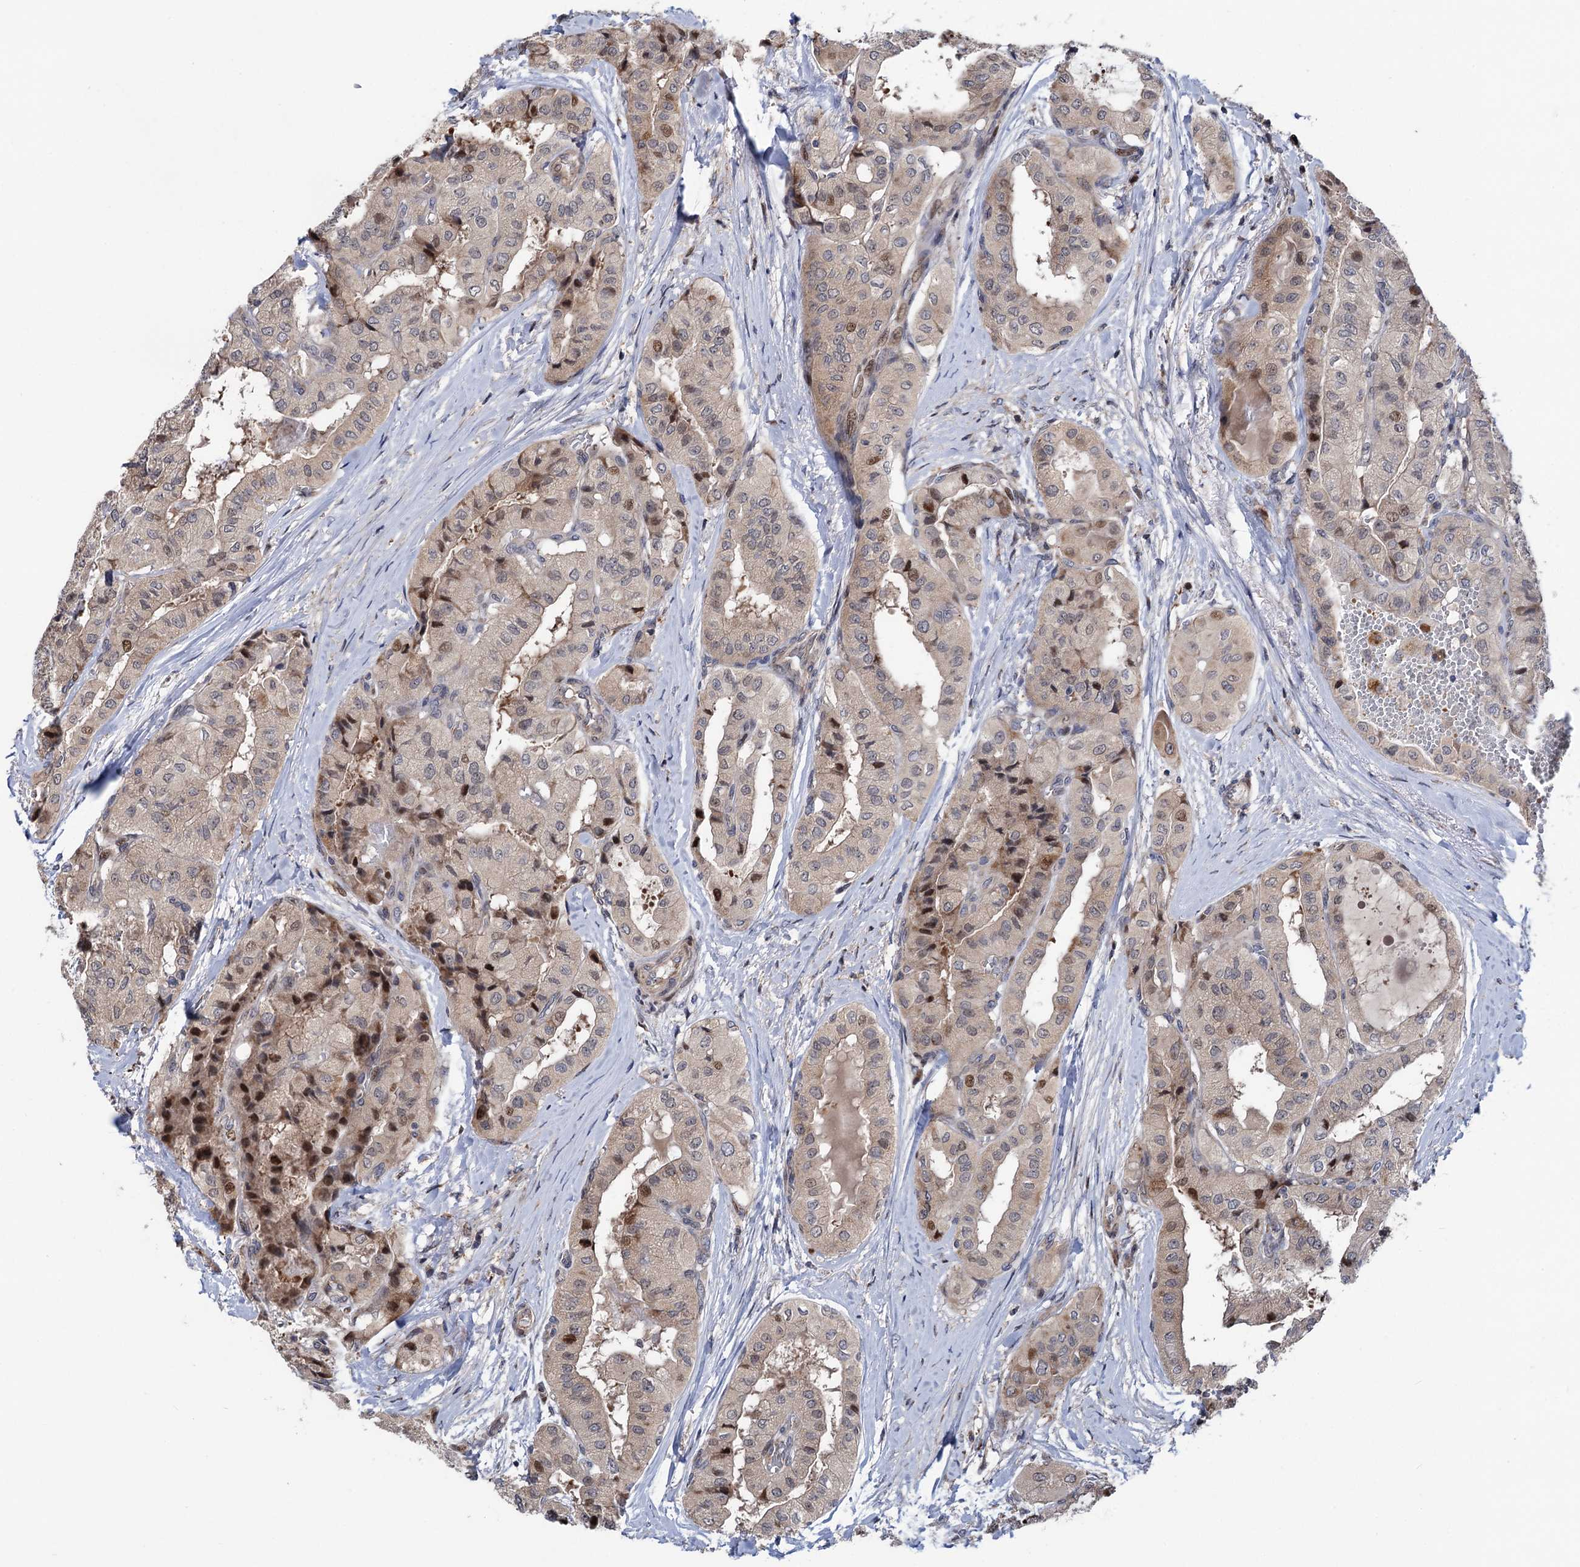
{"staining": {"intensity": "moderate", "quantity": "<25%", "location": "cytoplasmic/membranous,nuclear"}, "tissue": "thyroid cancer", "cell_type": "Tumor cells", "image_type": "cancer", "snomed": [{"axis": "morphology", "description": "Papillary adenocarcinoma, NOS"}, {"axis": "topography", "description": "Thyroid gland"}], "caption": "There is low levels of moderate cytoplasmic/membranous and nuclear positivity in tumor cells of thyroid cancer (papillary adenocarcinoma), as demonstrated by immunohistochemical staining (brown color).", "gene": "UBR1", "patient": {"sex": "female", "age": 59}}